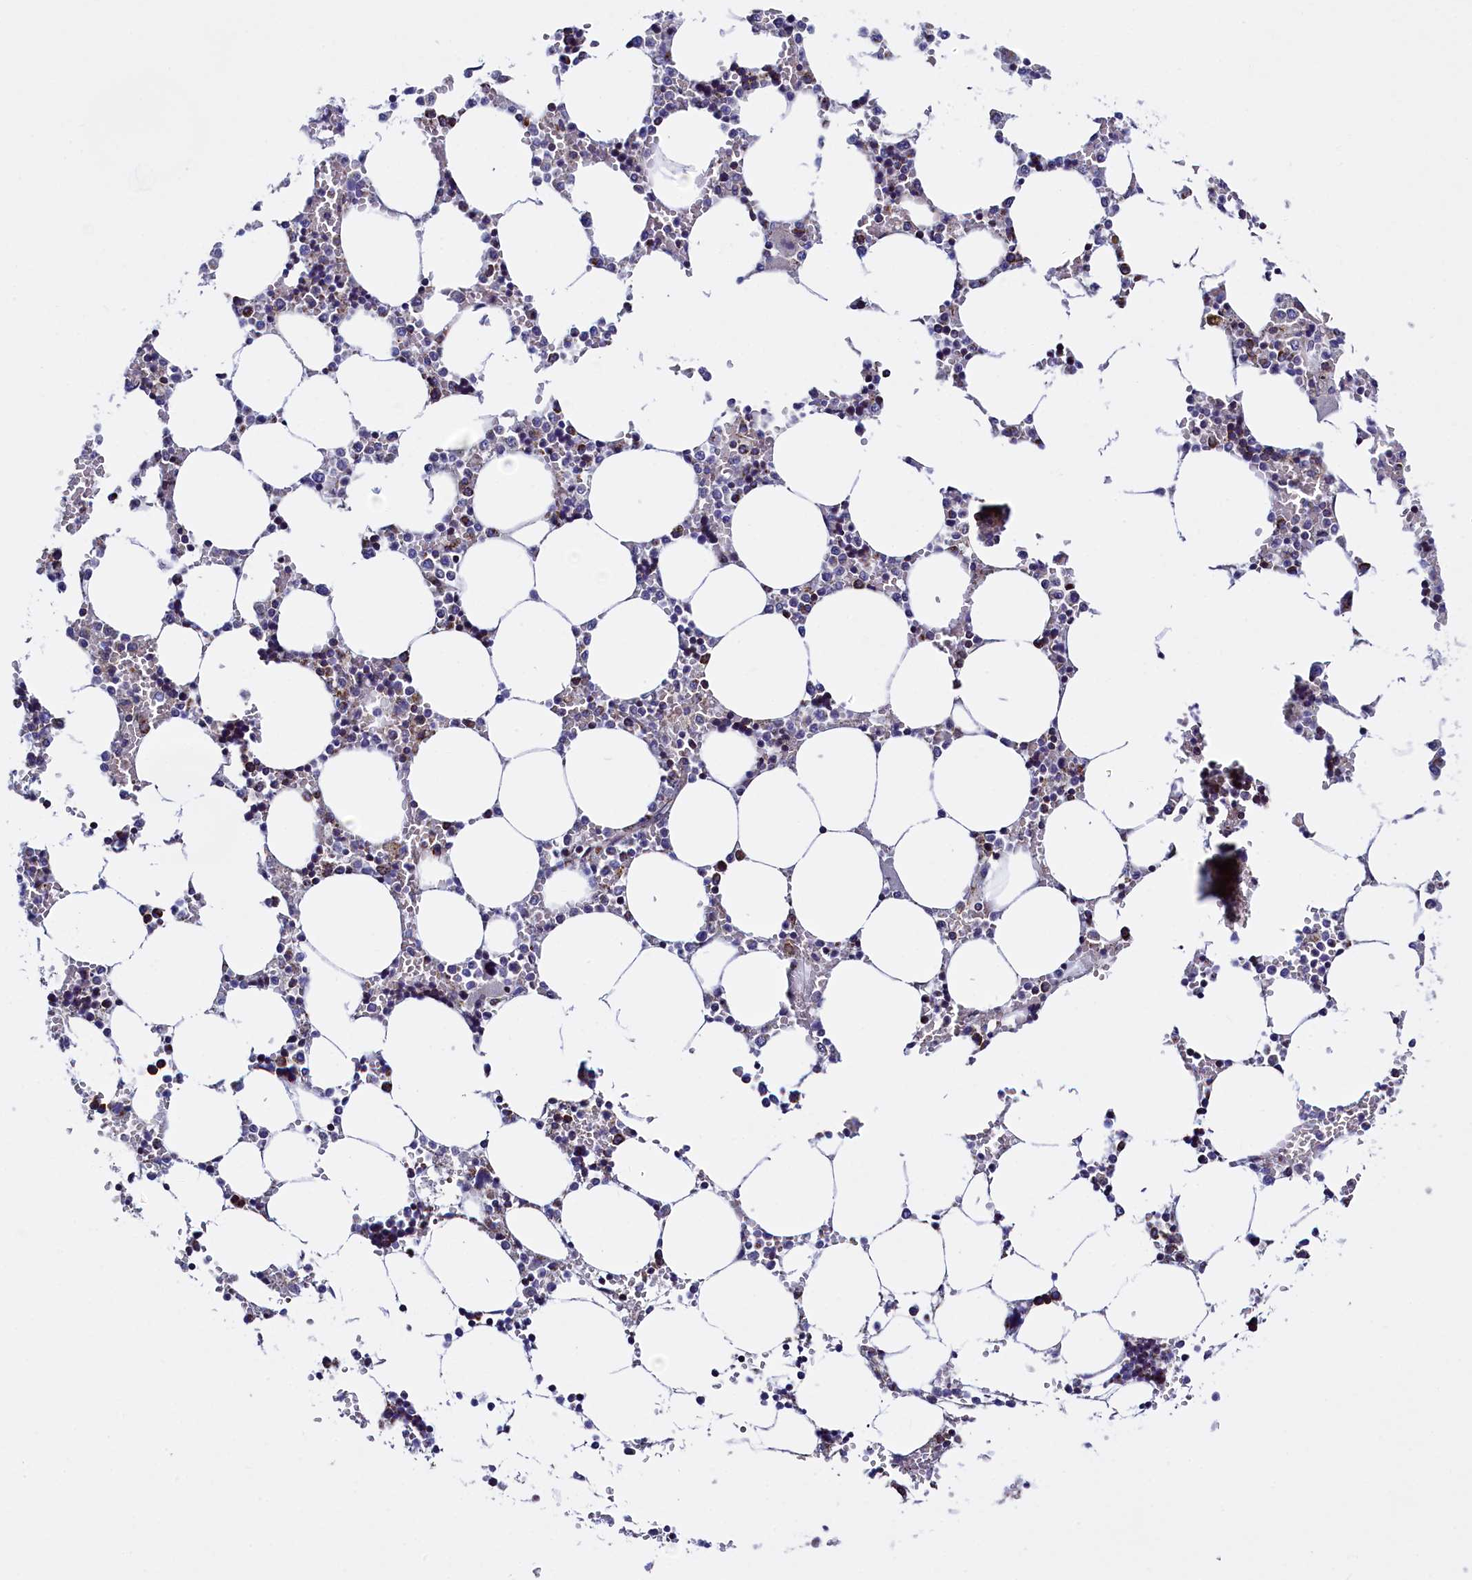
{"staining": {"intensity": "moderate", "quantity": "<25%", "location": "cytoplasmic/membranous"}, "tissue": "bone marrow", "cell_type": "Hematopoietic cells", "image_type": "normal", "snomed": [{"axis": "morphology", "description": "Normal tissue, NOS"}, {"axis": "topography", "description": "Bone marrow"}], "caption": "Hematopoietic cells exhibit moderate cytoplasmic/membranous staining in approximately <25% of cells in normal bone marrow.", "gene": "IFT122", "patient": {"sex": "male", "age": 64}}